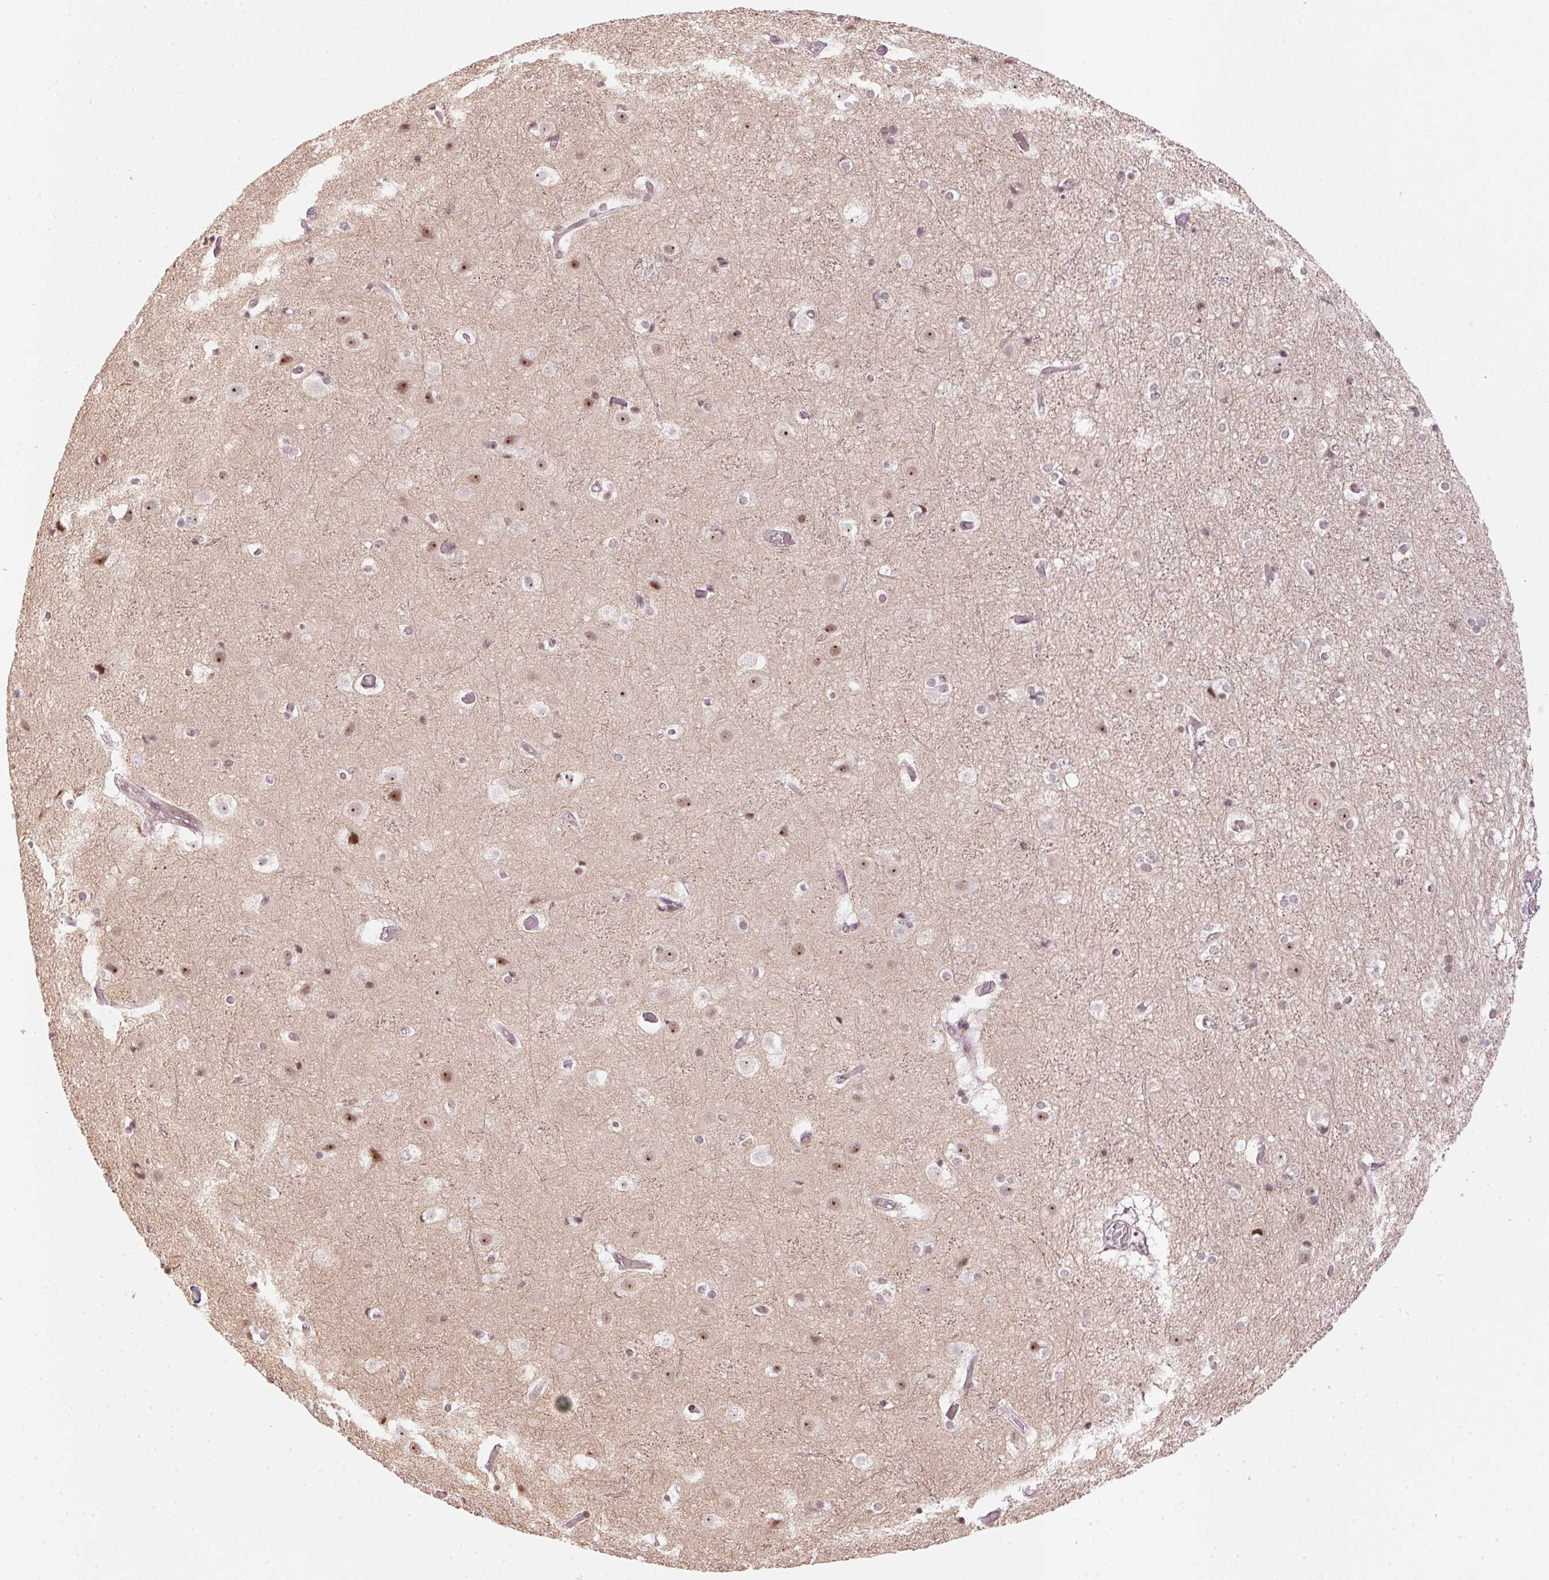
{"staining": {"intensity": "weak", "quantity": "<25%", "location": "cytoplasmic/membranous"}, "tissue": "cerebral cortex", "cell_type": "Endothelial cells", "image_type": "normal", "snomed": [{"axis": "morphology", "description": "Normal tissue, NOS"}, {"axis": "topography", "description": "Cerebral cortex"}], "caption": "This image is of normal cerebral cortex stained with immunohistochemistry (IHC) to label a protein in brown with the nuclei are counter-stained blue. There is no positivity in endothelial cells.", "gene": "KAT6A", "patient": {"sex": "female", "age": 52}}